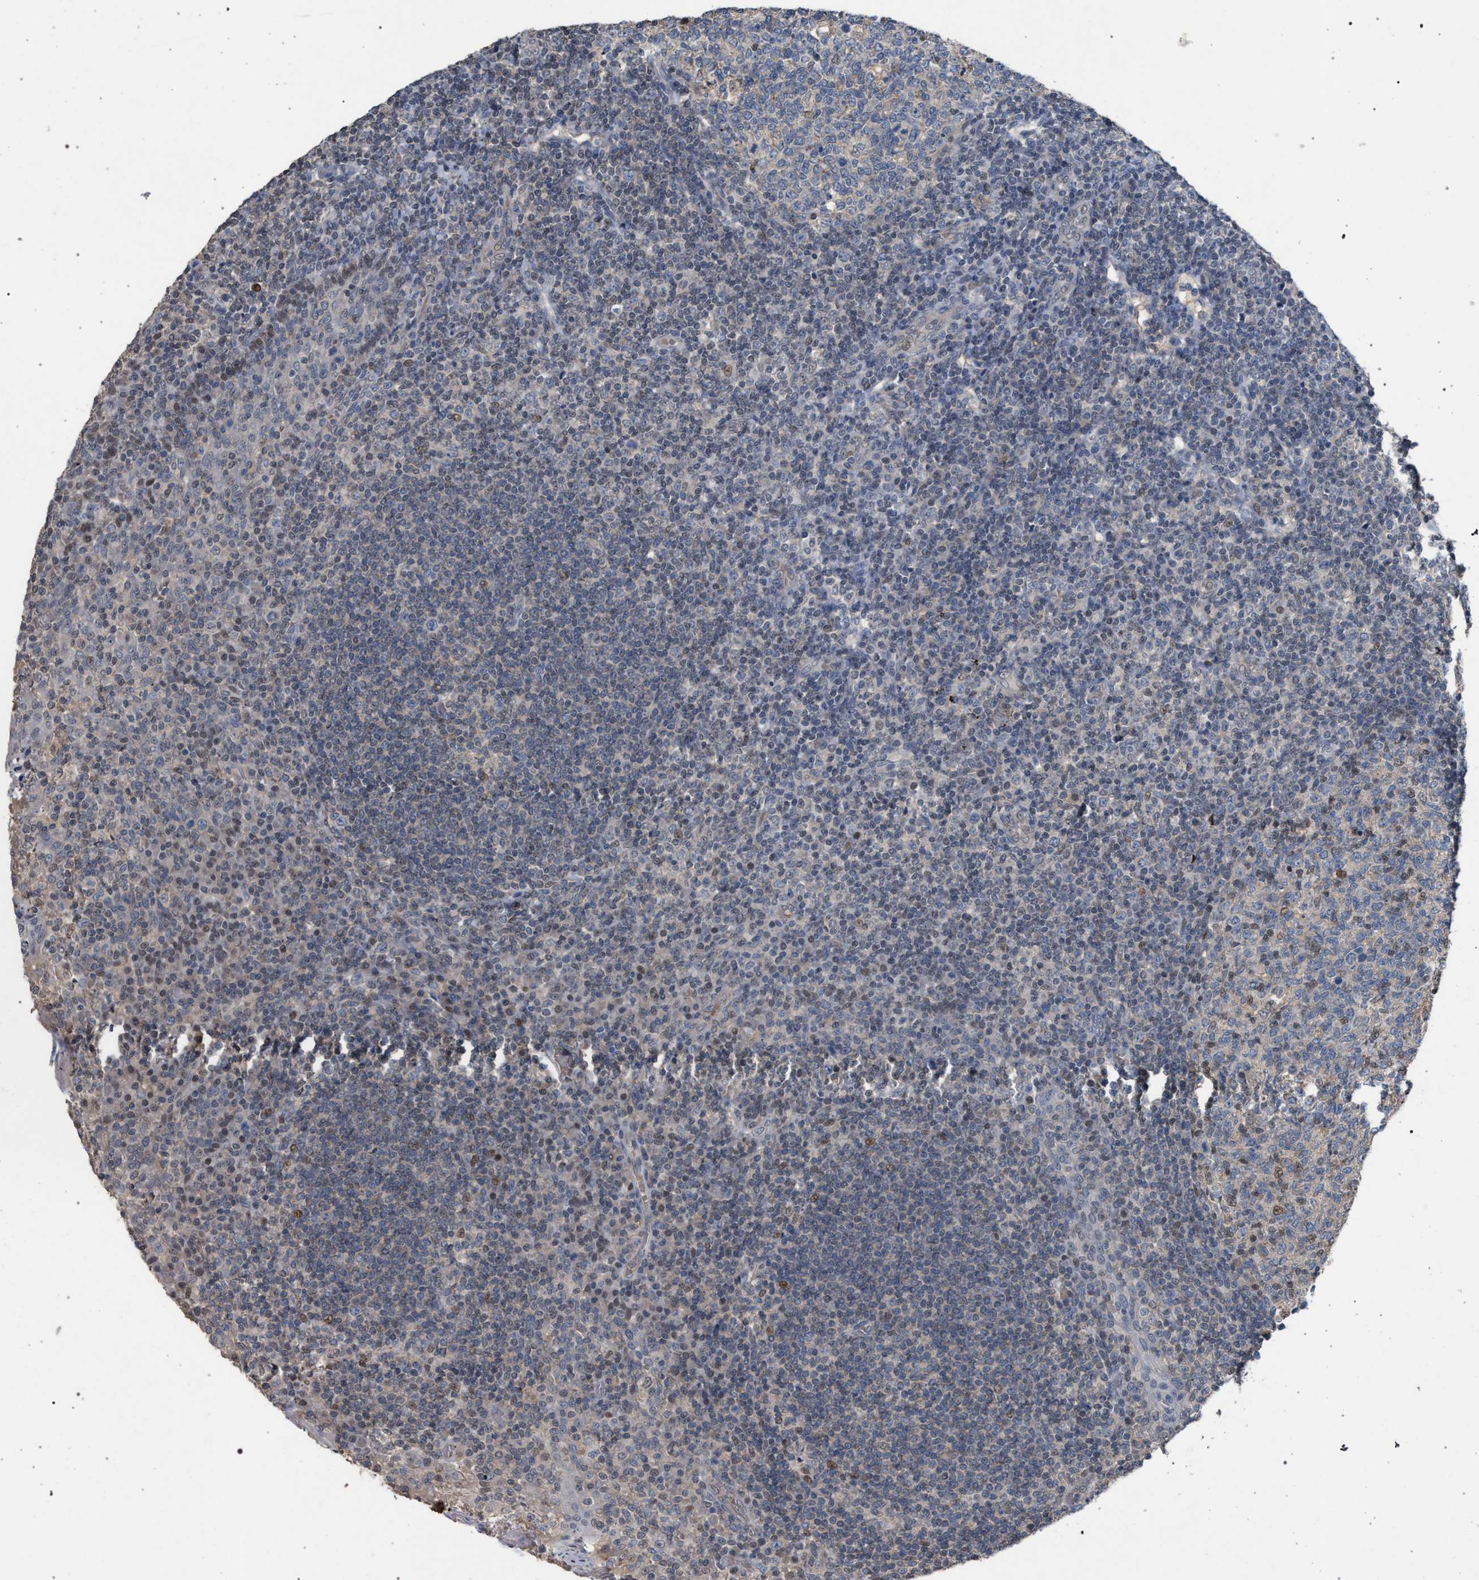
{"staining": {"intensity": "moderate", "quantity": "<25%", "location": "cytoplasmic/membranous,nuclear"}, "tissue": "tonsil", "cell_type": "Germinal center cells", "image_type": "normal", "snomed": [{"axis": "morphology", "description": "Normal tissue, NOS"}, {"axis": "topography", "description": "Tonsil"}], "caption": "Brown immunohistochemical staining in unremarkable human tonsil exhibits moderate cytoplasmic/membranous,nuclear staining in approximately <25% of germinal center cells.", "gene": "TECPR1", "patient": {"sex": "female", "age": 19}}